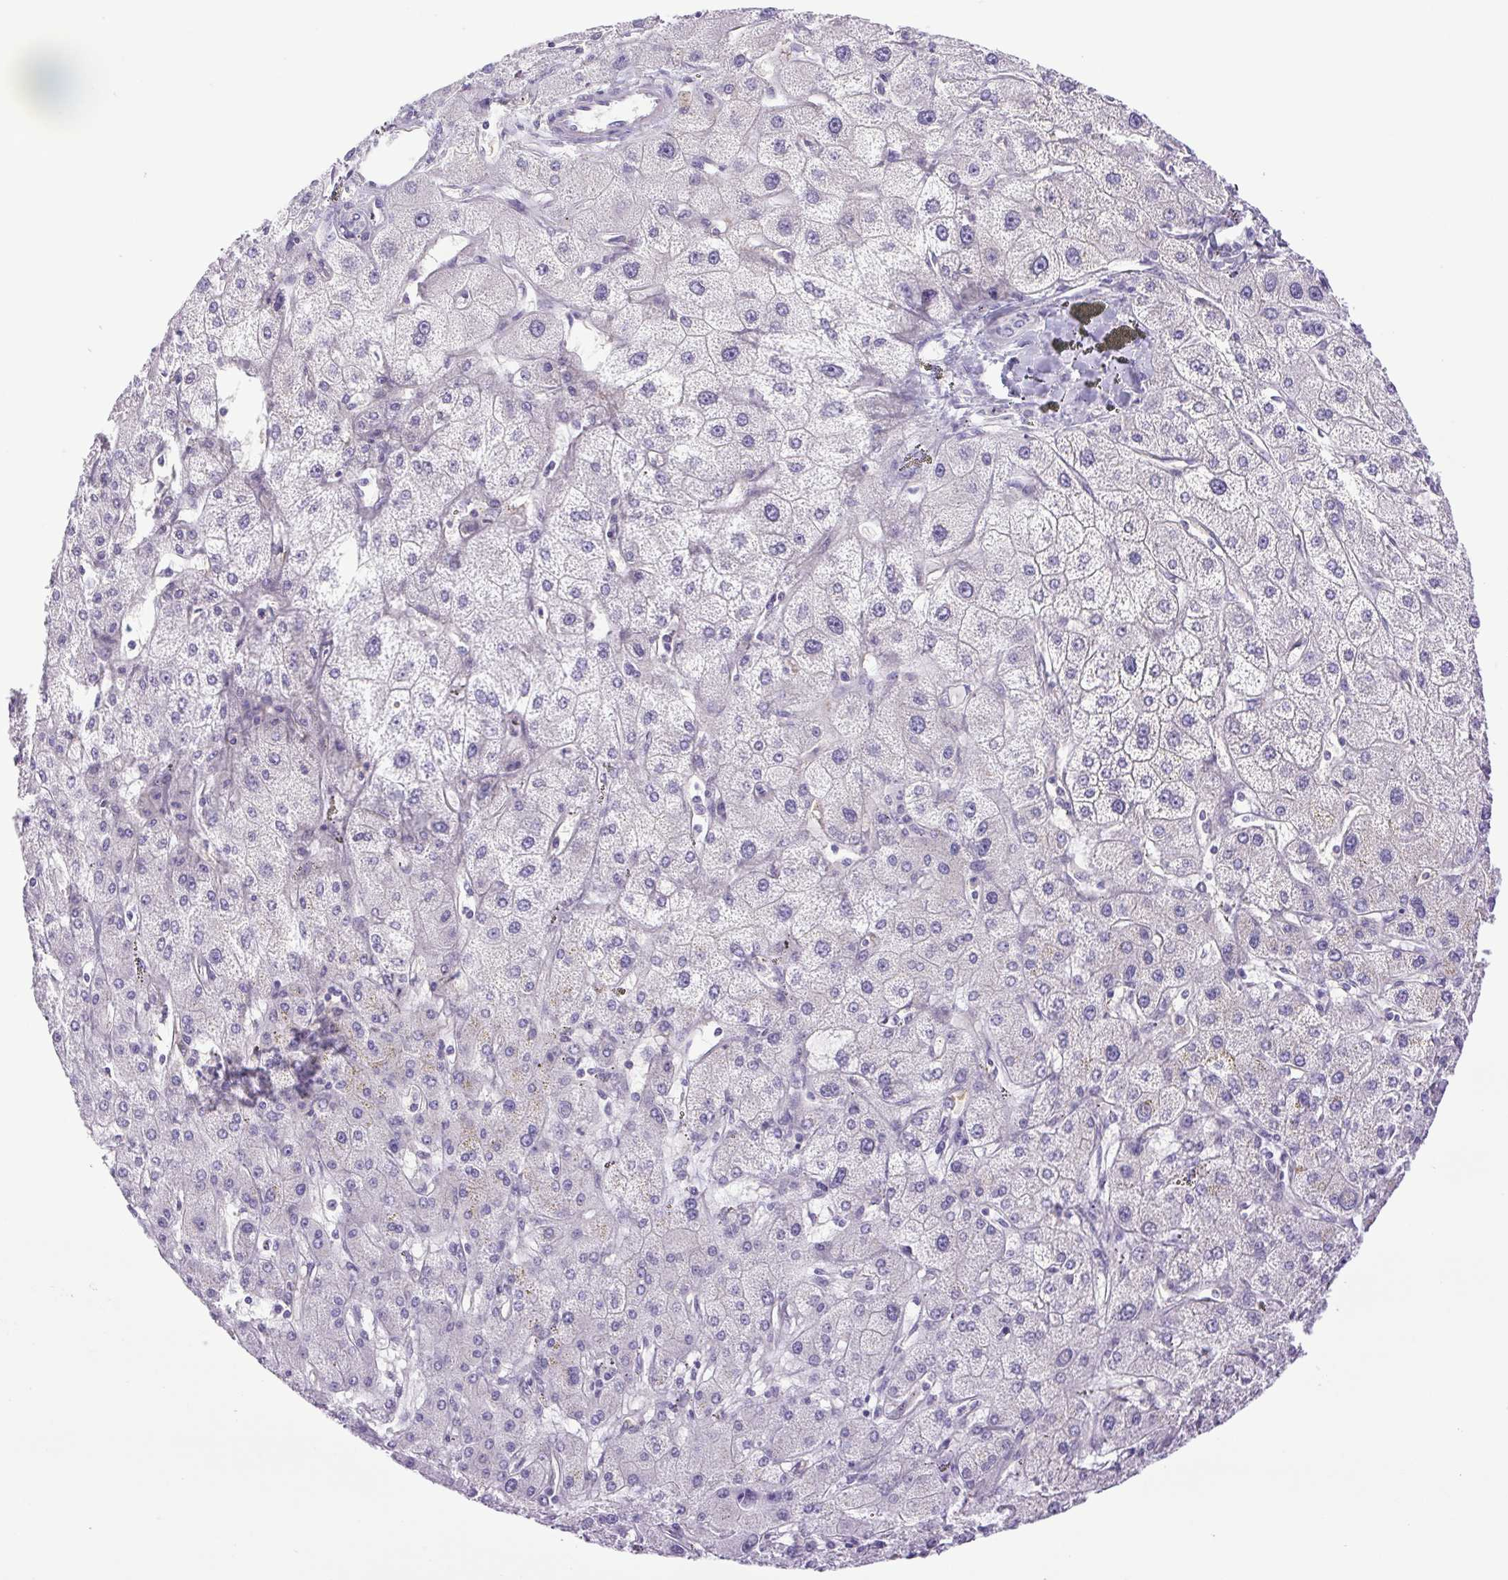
{"staining": {"intensity": "negative", "quantity": "none", "location": "none"}, "tissue": "liver cancer", "cell_type": "Tumor cells", "image_type": "cancer", "snomed": [{"axis": "morphology", "description": "Cholangiocarcinoma"}, {"axis": "topography", "description": "Liver"}], "caption": "Human liver cancer stained for a protein using immunohistochemistry (IHC) shows no positivity in tumor cells.", "gene": "CDSN", "patient": {"sex": "female", "age": 60}}